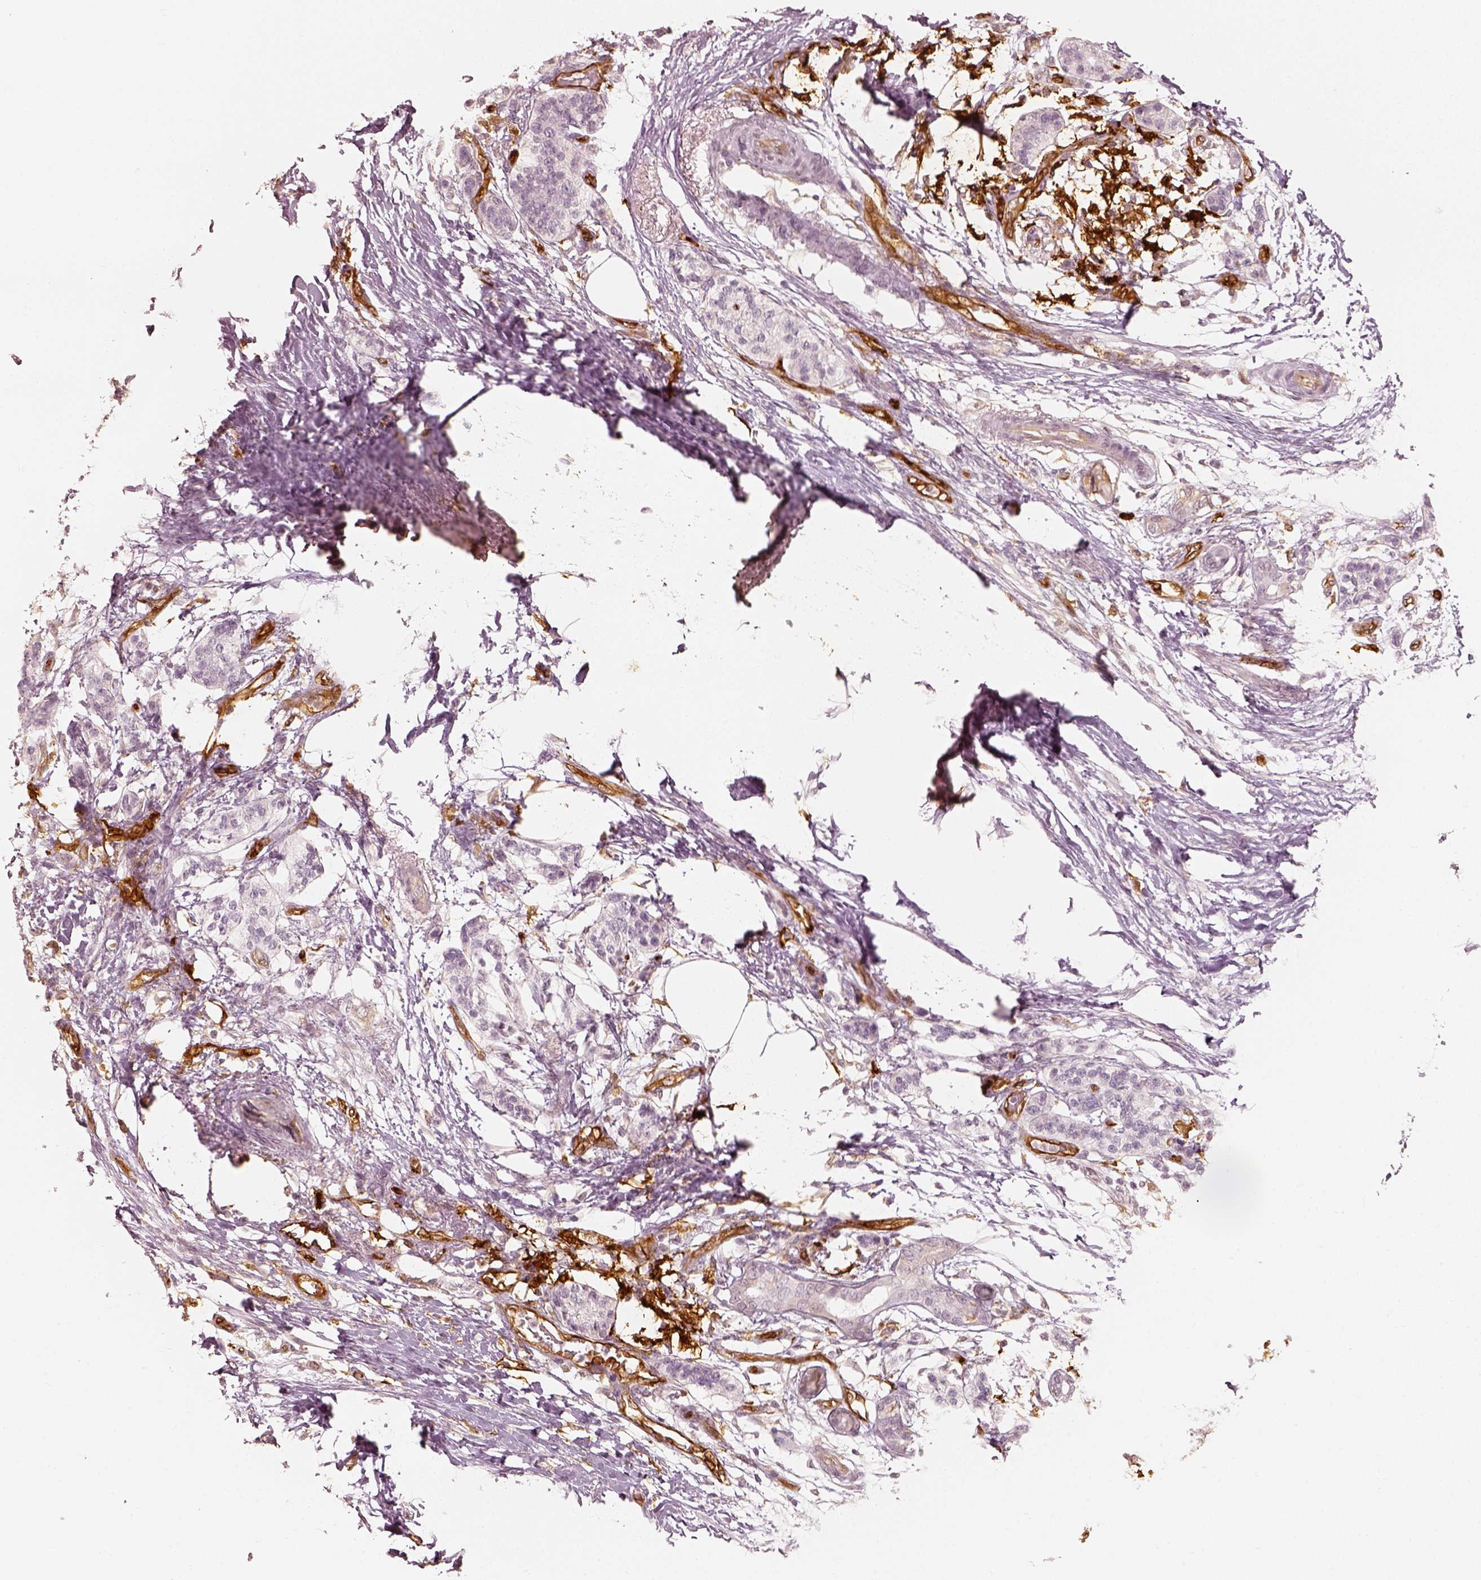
{"staining": {"intensity": "weak", "quantity": "<25%", "location": "cytoplasmic/membranous"}, "tissue": "pancreatic cancer", "cell_type": "Tumor cells", "image_type": "cancer", "snomed": [{"axis": "morphology", "description": "Adenocarcinoma, NOS"}, {"axis": "topography", "description": "Pancreas"}], "caption": "This is an immunohistochemistry micrograph of pancreatic adenocarcinoma. There is no expression in tumor cells.", "gene": "FSCN1", "patient": {"sex": "female", "age": 72}}